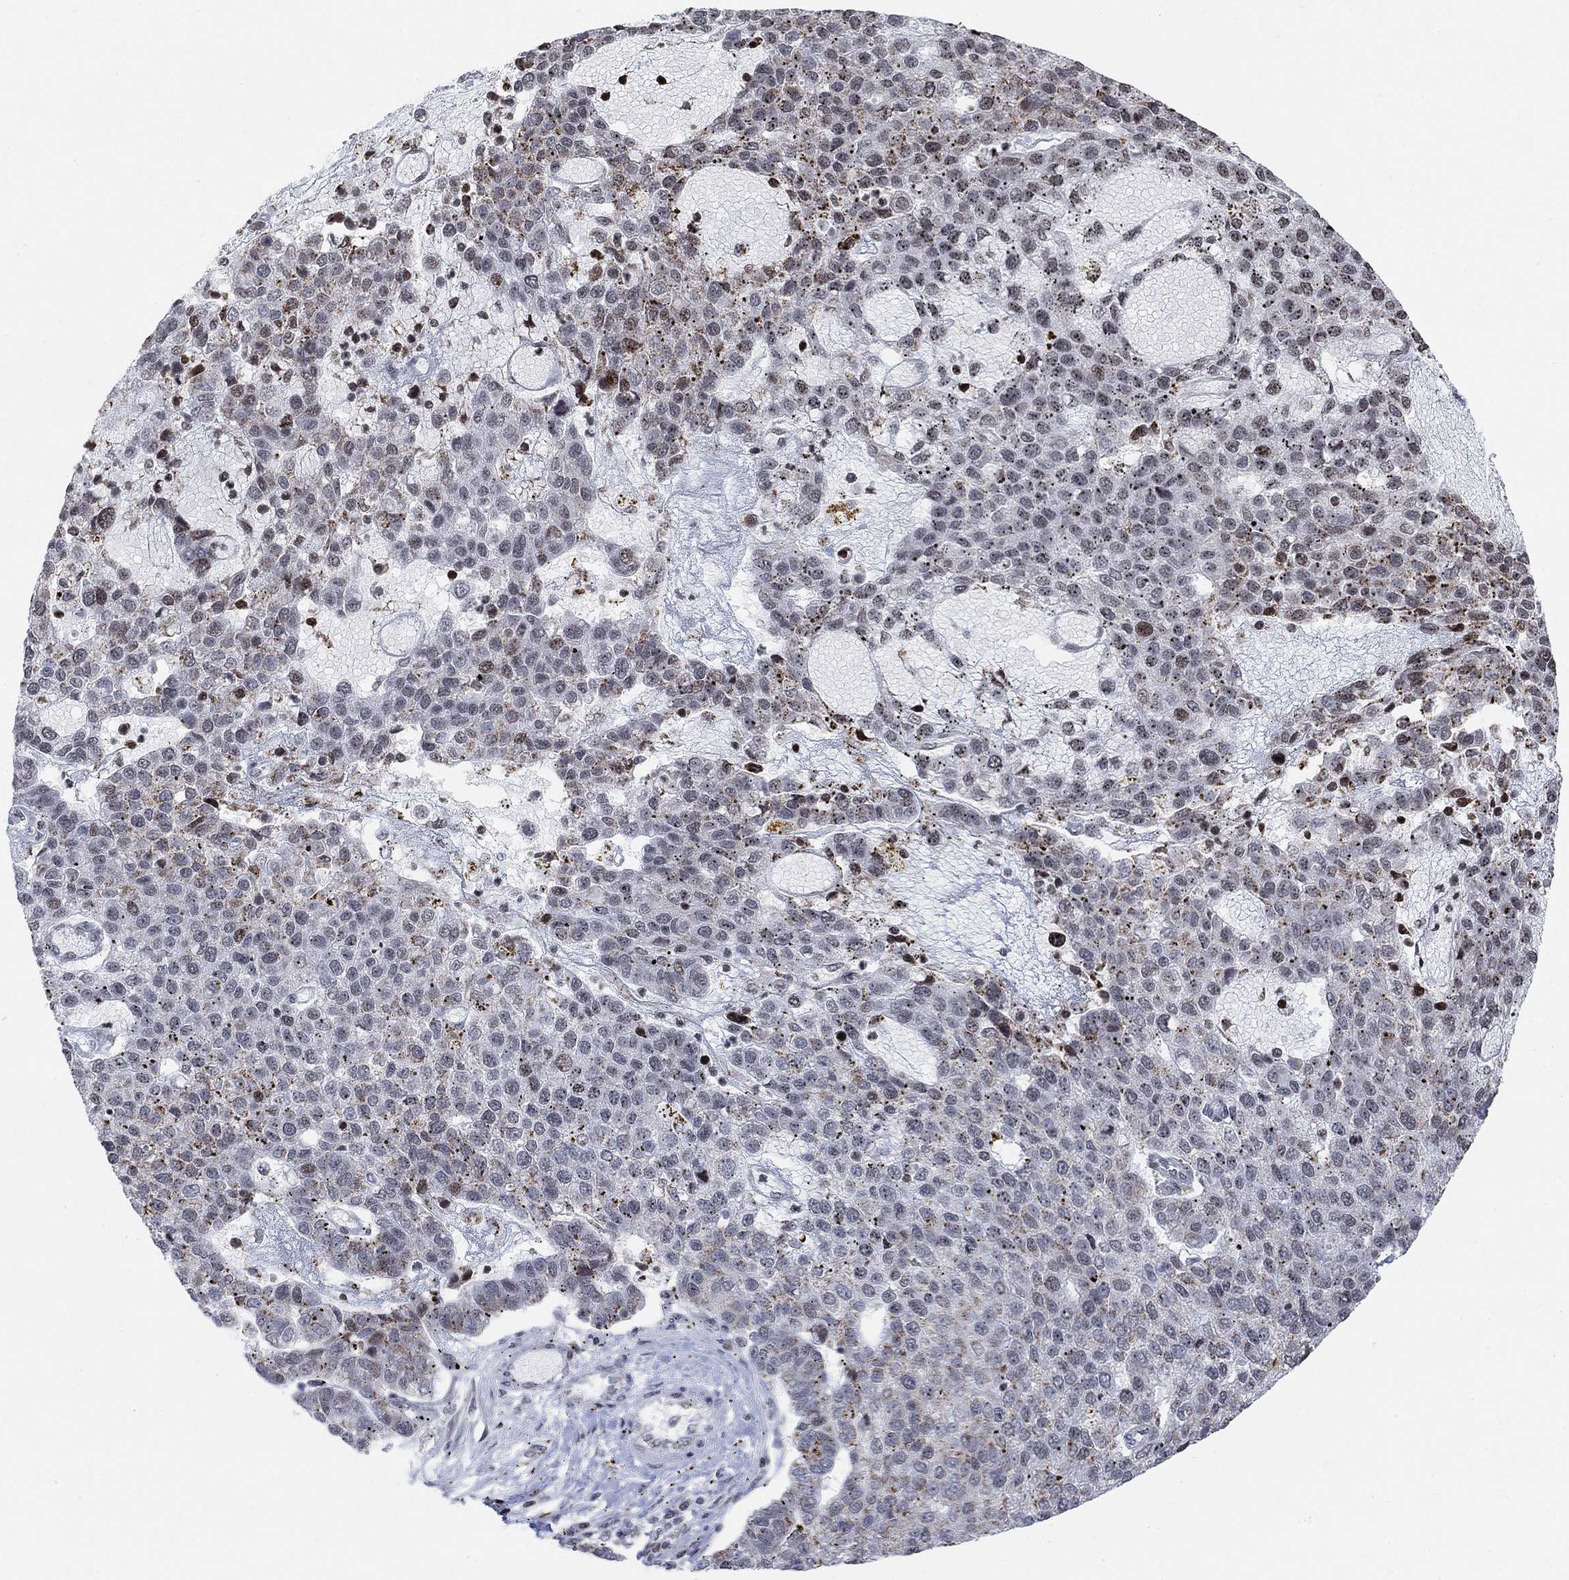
{"staining": {"intensity": "strong", "quantity": "<25%", "location": "cytoplasmic/membranous"}, "tissue": "pancreatic cancer", "cell_type": "Tumor cells", "image_type": "cancer", "snomed": [{"axis": "morphology", "description": "Adenocarcinoma, NOS"}, {"axis": "topography", "description": "Pancreas"}], "caption": "Strong cytoplasmic/membranous staining for a protein is seen in about <25% of tumor cells of adenocarcinoma (pancreatic) using immunohistochemistry (IHC).", "gene": "ABHD14A", "patient": {"sex": "female", "age": 61}}